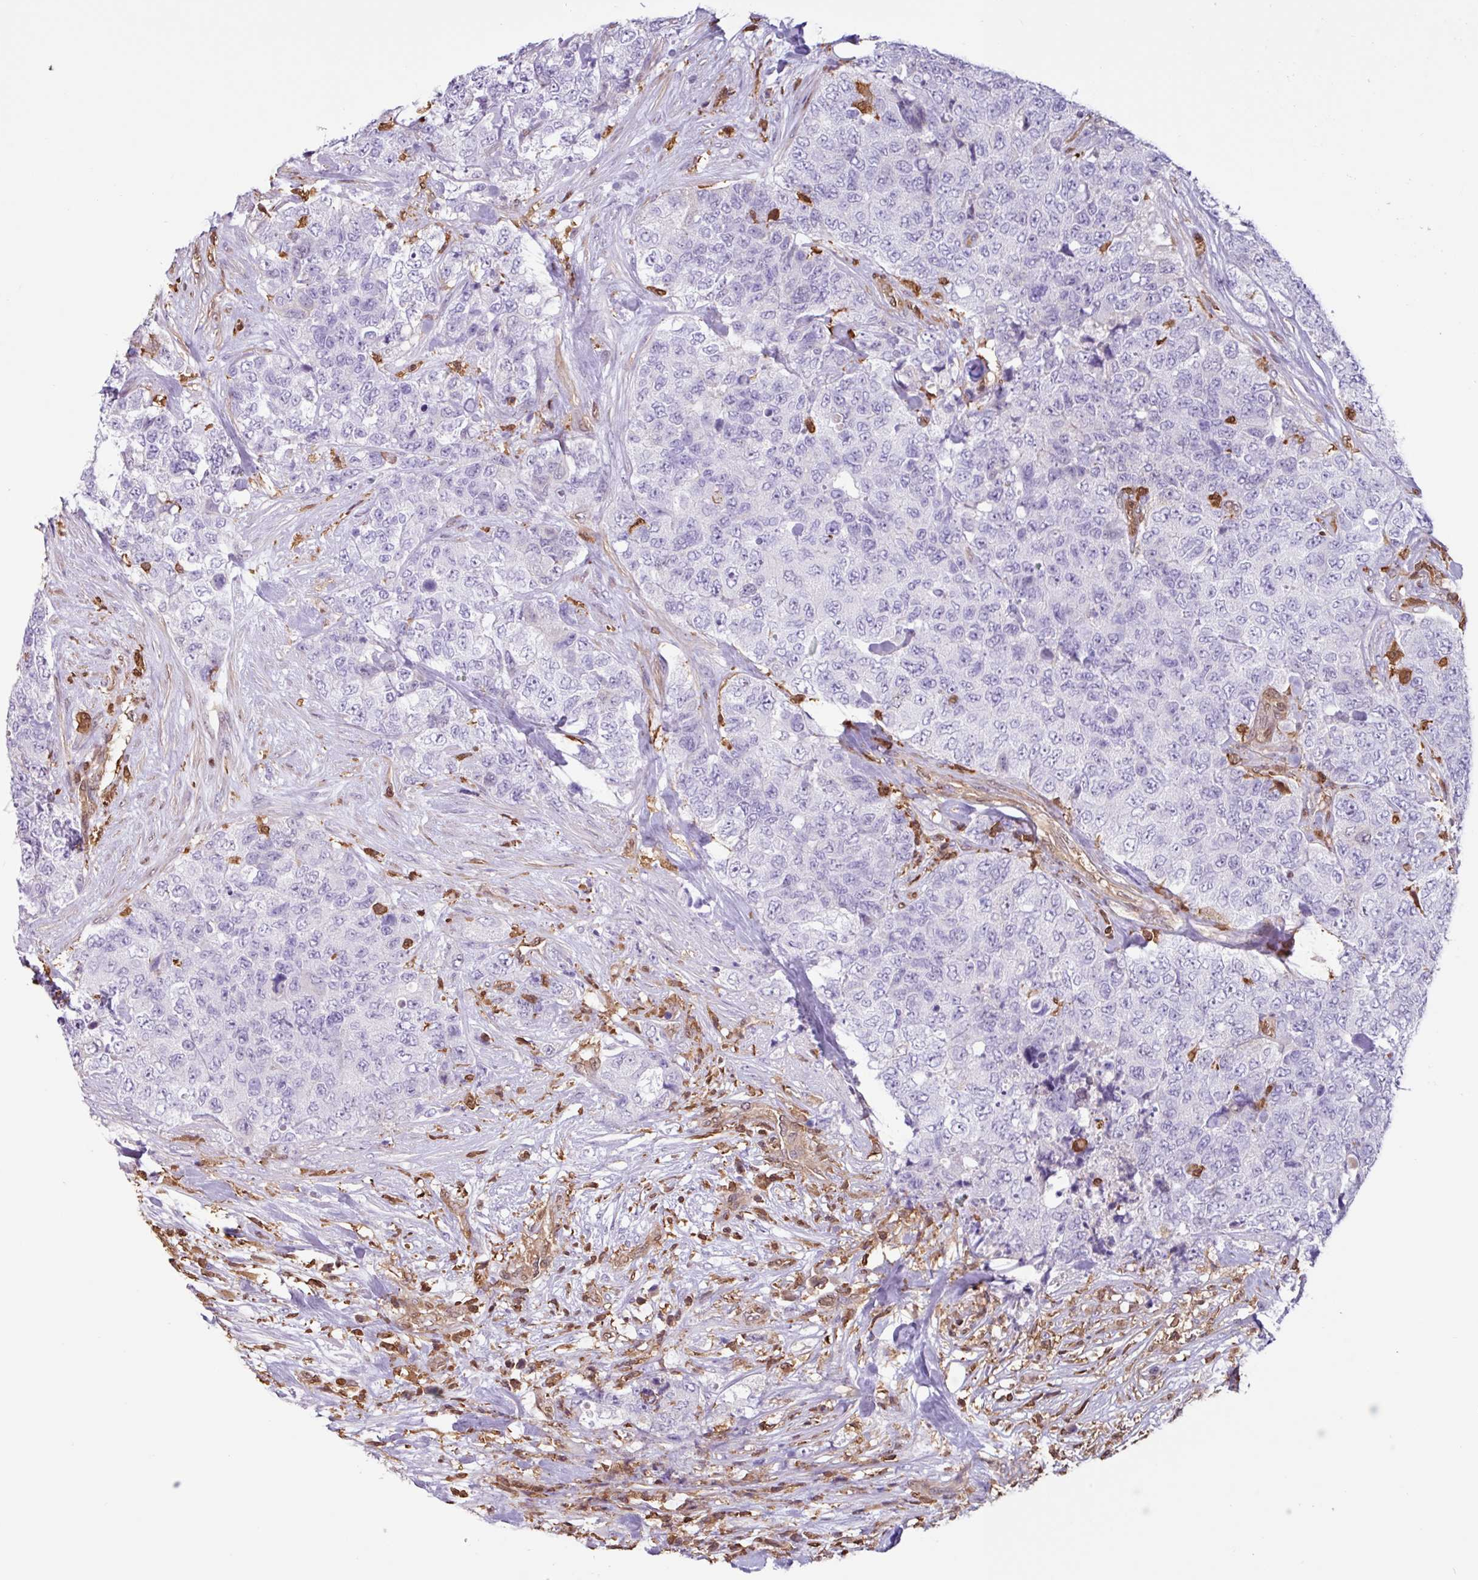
{"staining": {"intensity": "negative", "quantity": "none", "location": "none"}, "tissue": "urothelial cancer", "cell_type": "Tumor cells", "image_type": "cancer", "snomed": [{"axis": "morphology", "description": "Urothelial carcinoma, High grade"}, {"axis": "topography", "description": "Urinary bladder"}], "caption": "Immunohistochemistry (IHC) of human urothelial carcinoma (high-grade) displays no staining in tumor cells.", "gene": "ARHGDIB", "patient": {"sex": "female", "age": 78}}